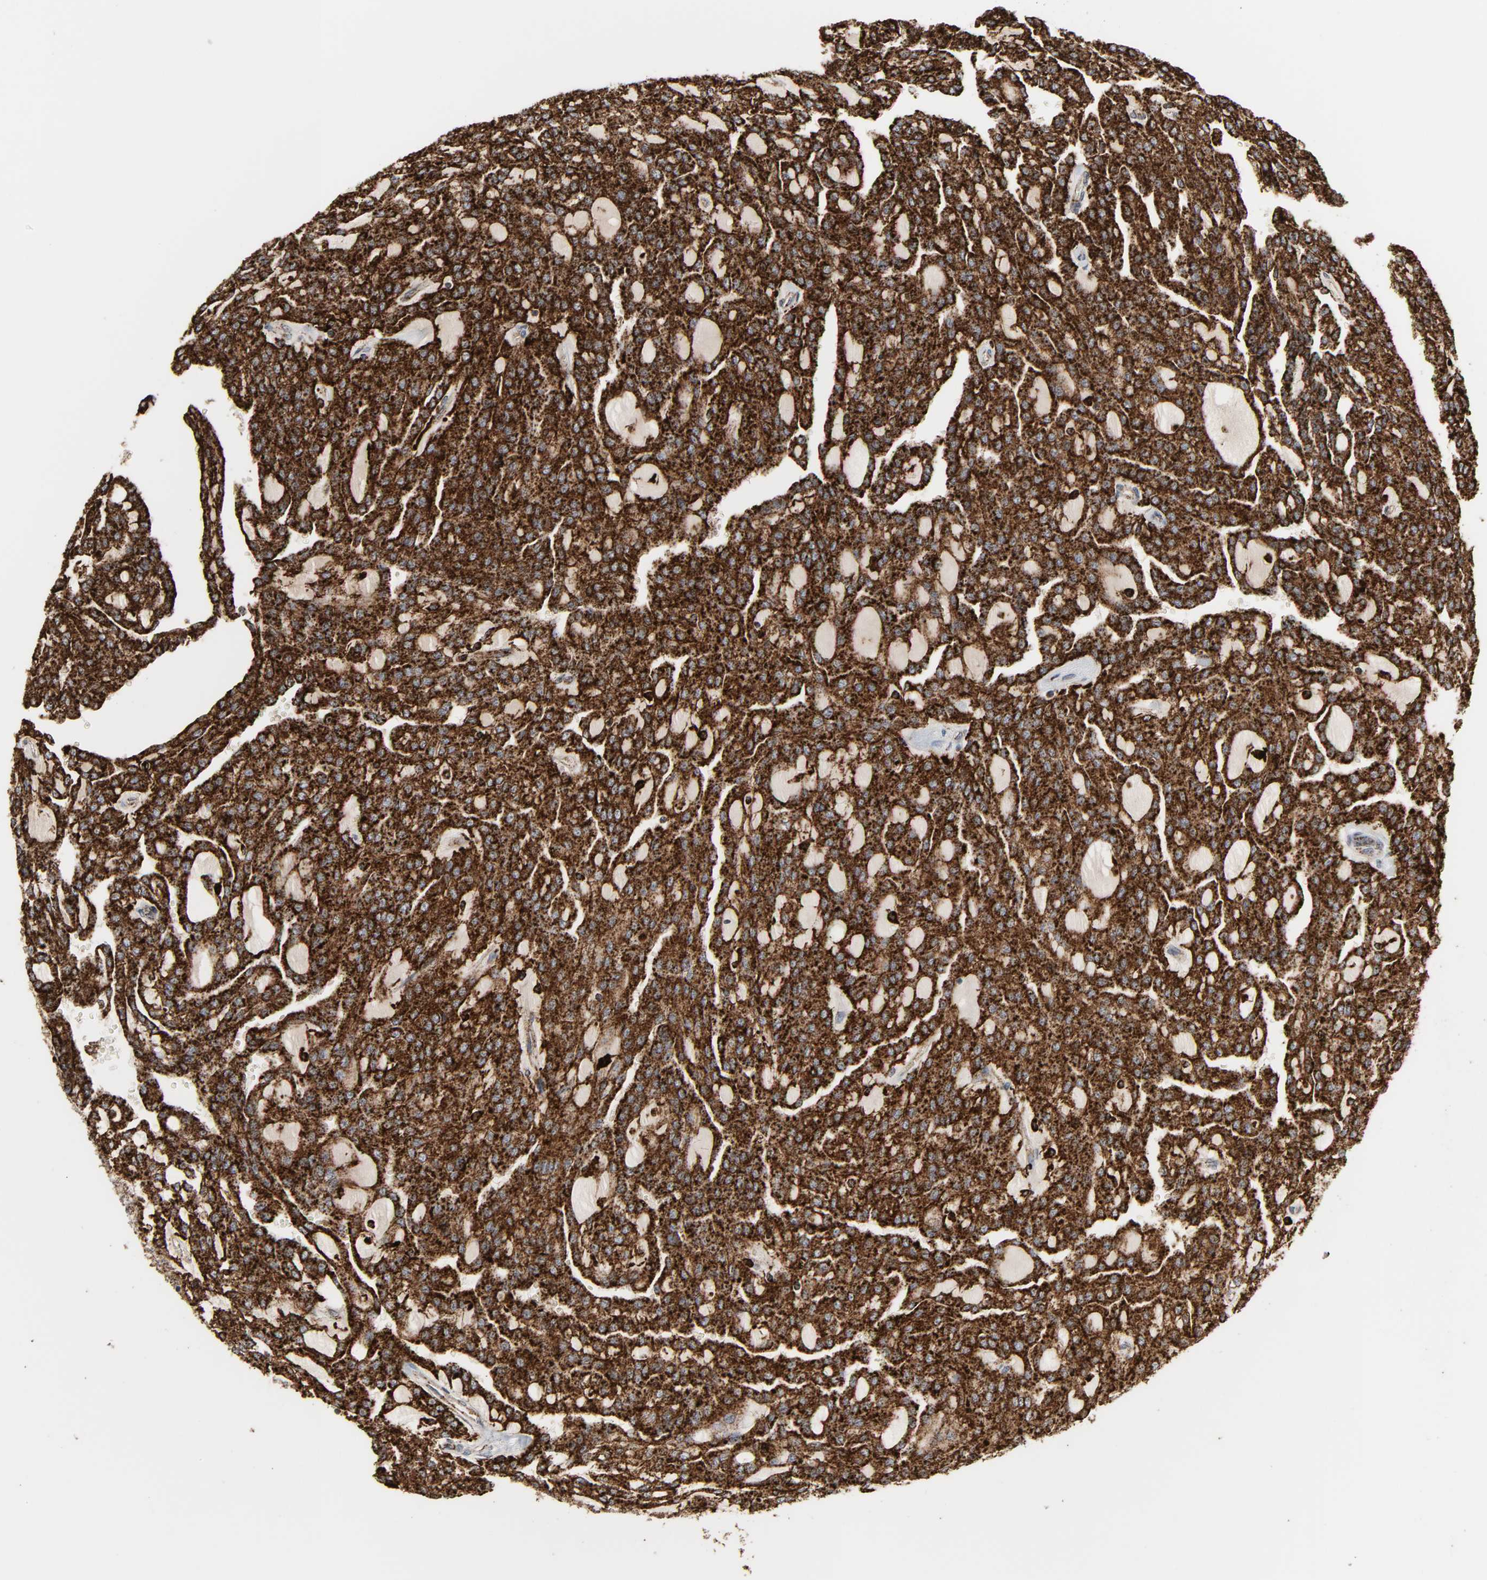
{"staining": {"intensity": "strong", "quantity": ">75%", "location": "cytoplasmic/membranous"}, "tissue": "renal cancer", "cell_type": "Tumor cells", "image_type": "cancer", "snomed": [{"axis": "morphology", "description": "Adenocarcinoma, NOS"}, {"axis": "topography", "description": "Kidney"}], "caption": "This image exhibits immunohistochemistry (IHC) staining of human renal cancer (adenocarcinoma), with high strong cytoplasmic/membranous staining in approximately >75% of tumor cells.", "gene": "PSAP", "patient": {"sex": "male", "age": 63}}